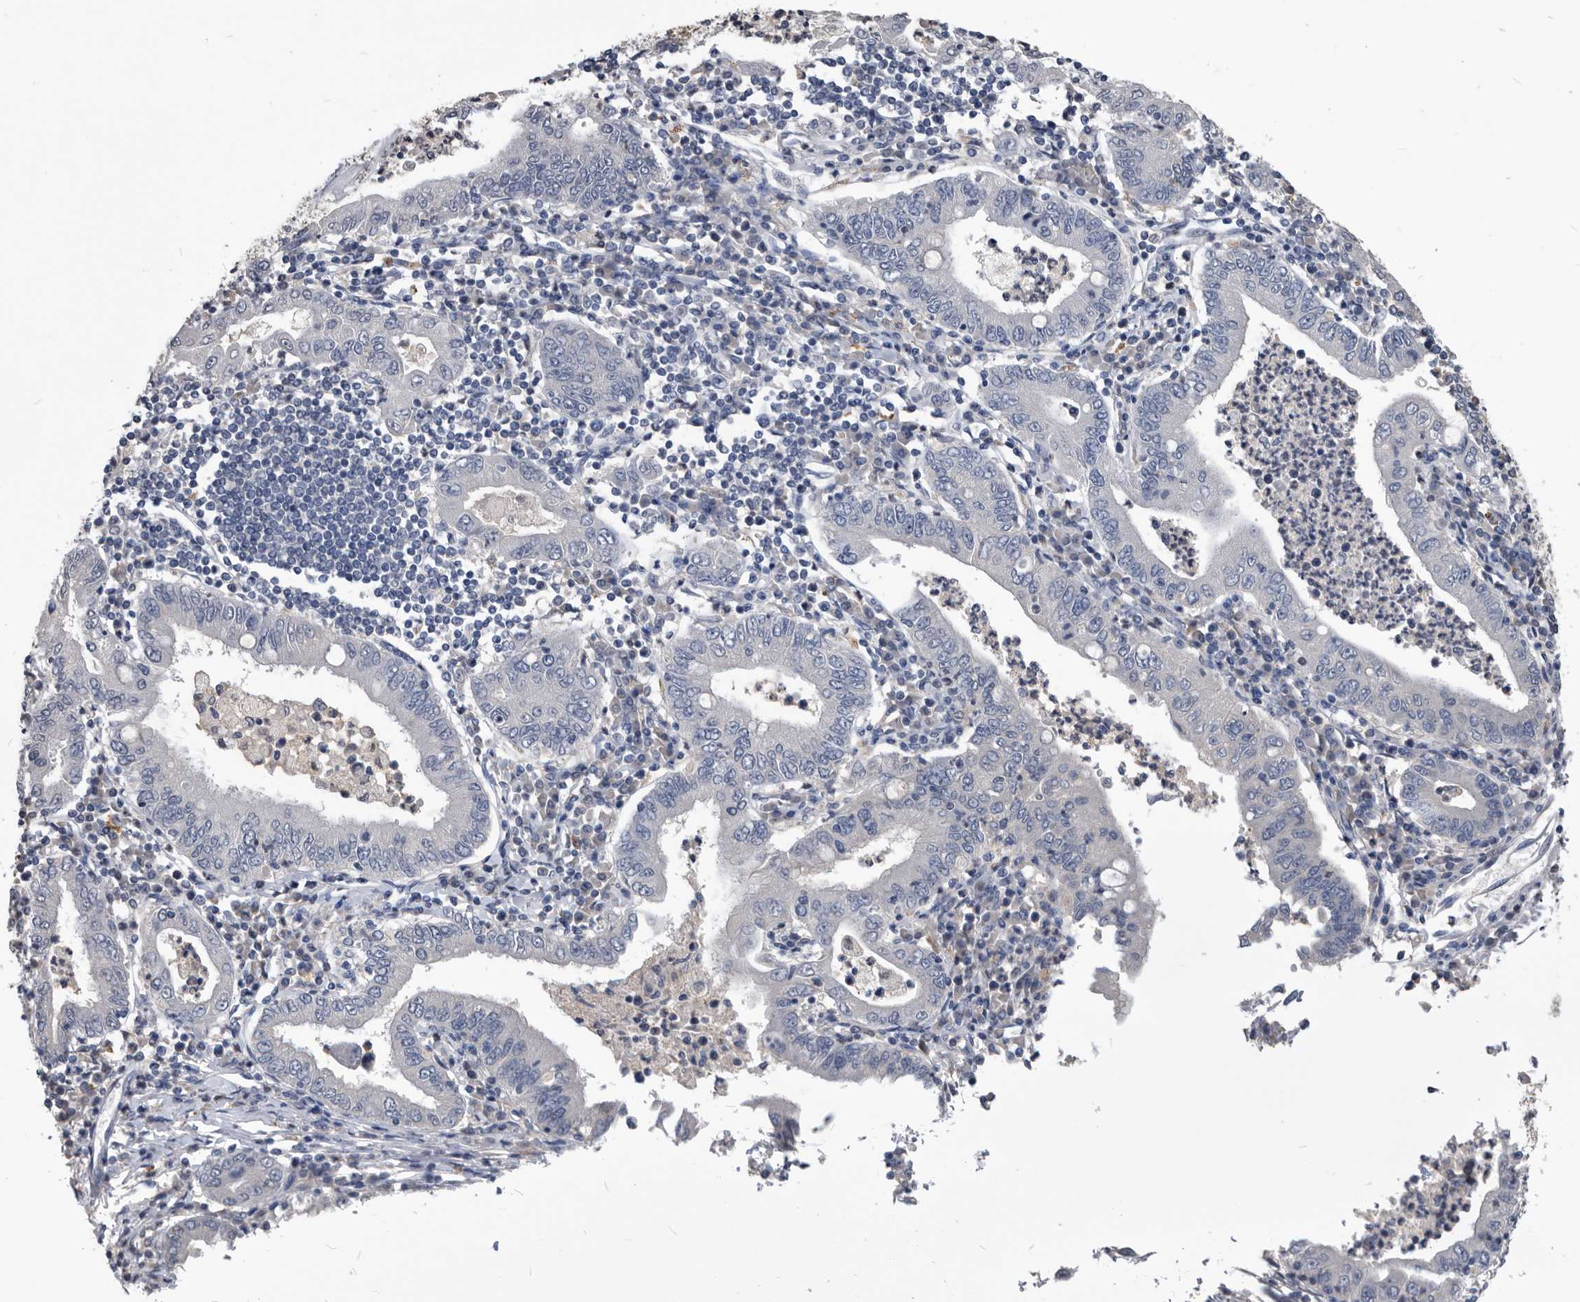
{"staining": {"intensity": "negative", "quantity": "none", "location": "none"}, "tissue": "stomach cancer", "cell_type": "Tumor cells", "image_type": "cancer", "snomed": [{"axis": "morphology", "description": "Normal tissue, NOS"}, {"axis": "morphology", "description": "Adenocarcinoma, NOS"}, {"axis": "topography", "description": "Esophagus"}, {"axis": "topography", "description": "Stomach, upper"}, {"axis": "topography", "description": "Peripheral nerve tissue"}], "caption": "A high-resolution image shows immunohistochemistry (IHC) staining of stomach cancer, which demonstrates no significant expression in tumor cells.", "gene": "PDXK", "patient": {"sex": "male", "age": 62}}